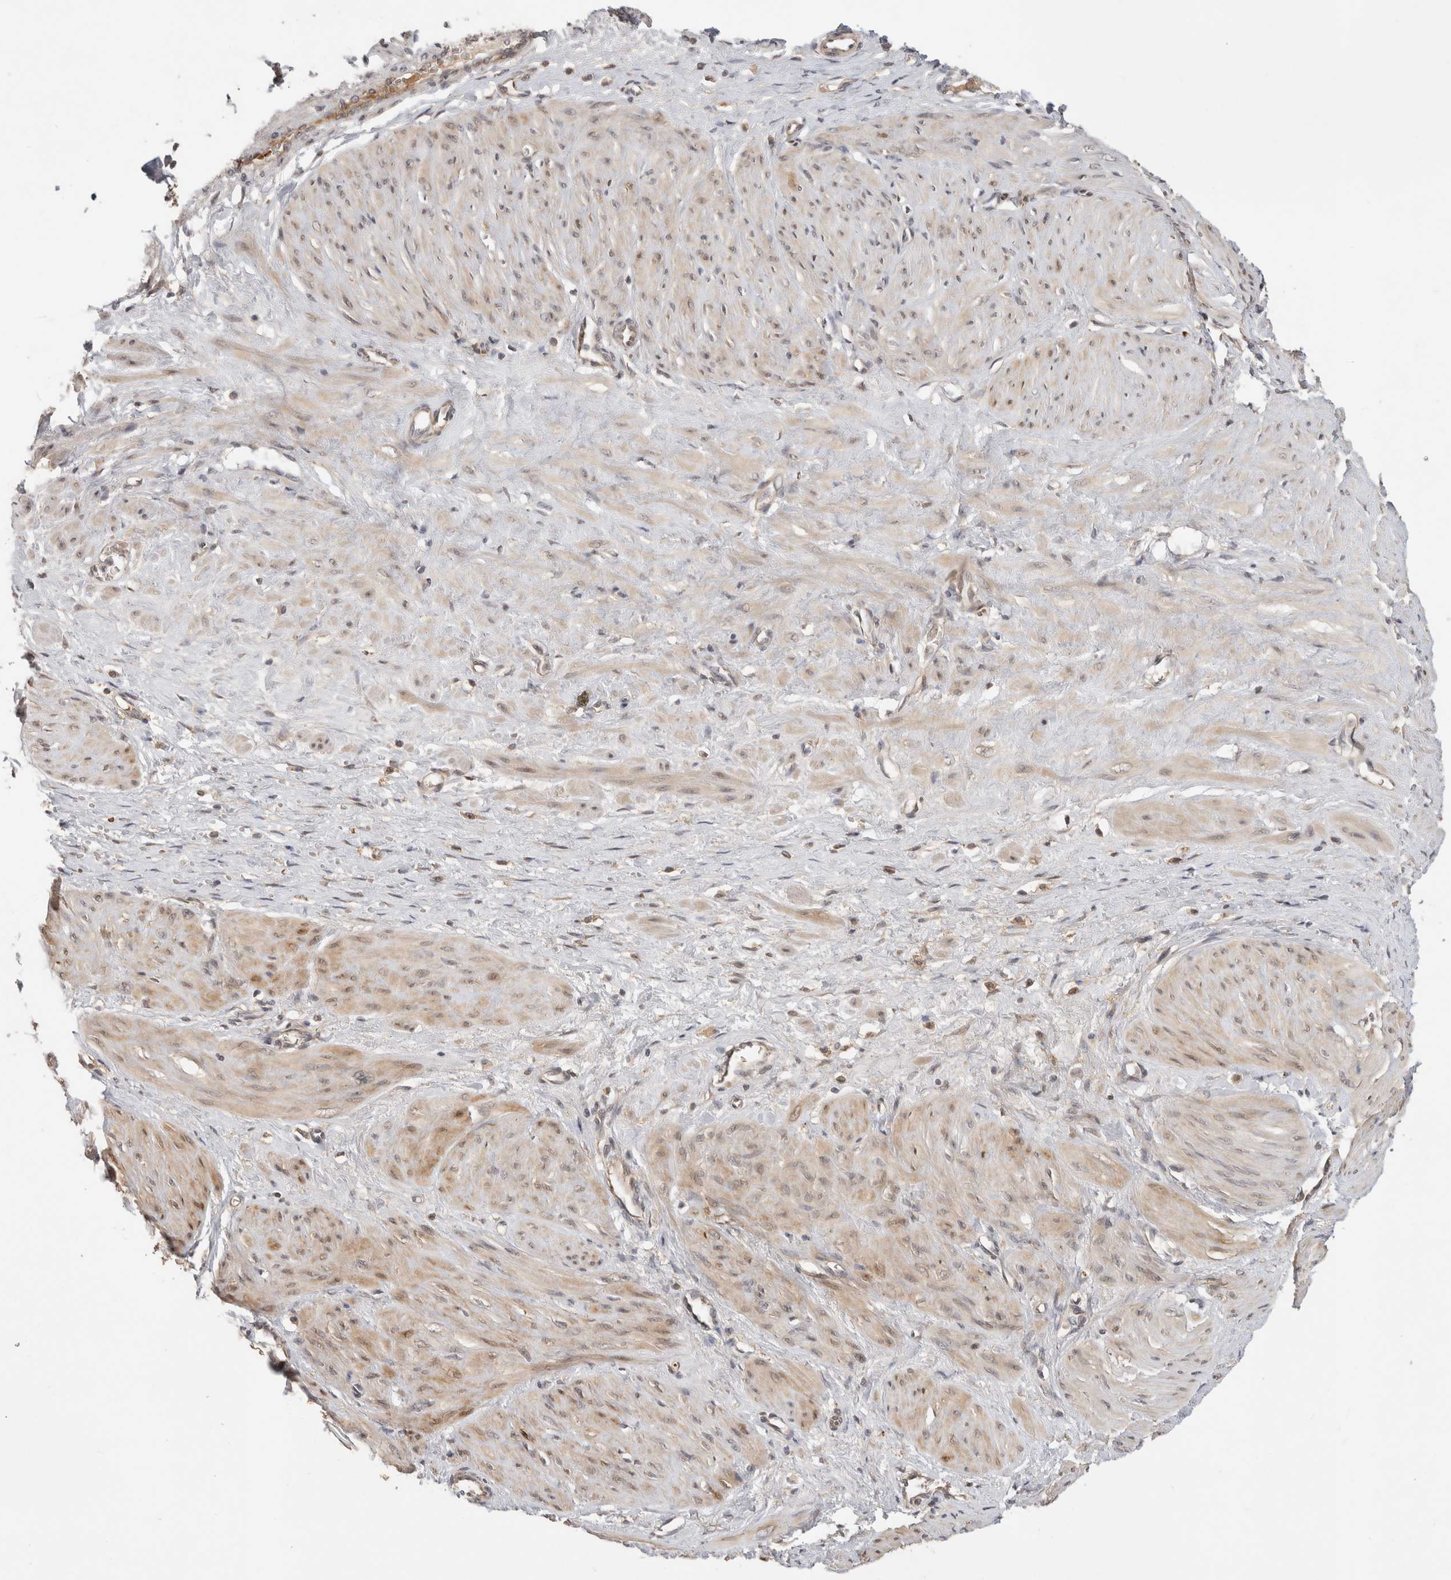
{"staining": {"intensity": "weak", "quantity": "25%-75%", "location": "cytoplasmic/membranous"}, "tissue": "smooth muscle", "cell_type": "Smooth muscle cells", "image_type": "normal", "snomed": [{"axis": "morphology", "description": "Normal tissue, NOS"}, {"axis": "topography", "description": "Endometrium"}], "caption": "There is low levels of weak cytoplasmic/membranous positivity in smooth muscle cells of normal smooth muscle, as demonstrated by immunohistochemical staining (brown color).", "gene": "APOL2", "patient": {"sex": "female", "age": 33}}